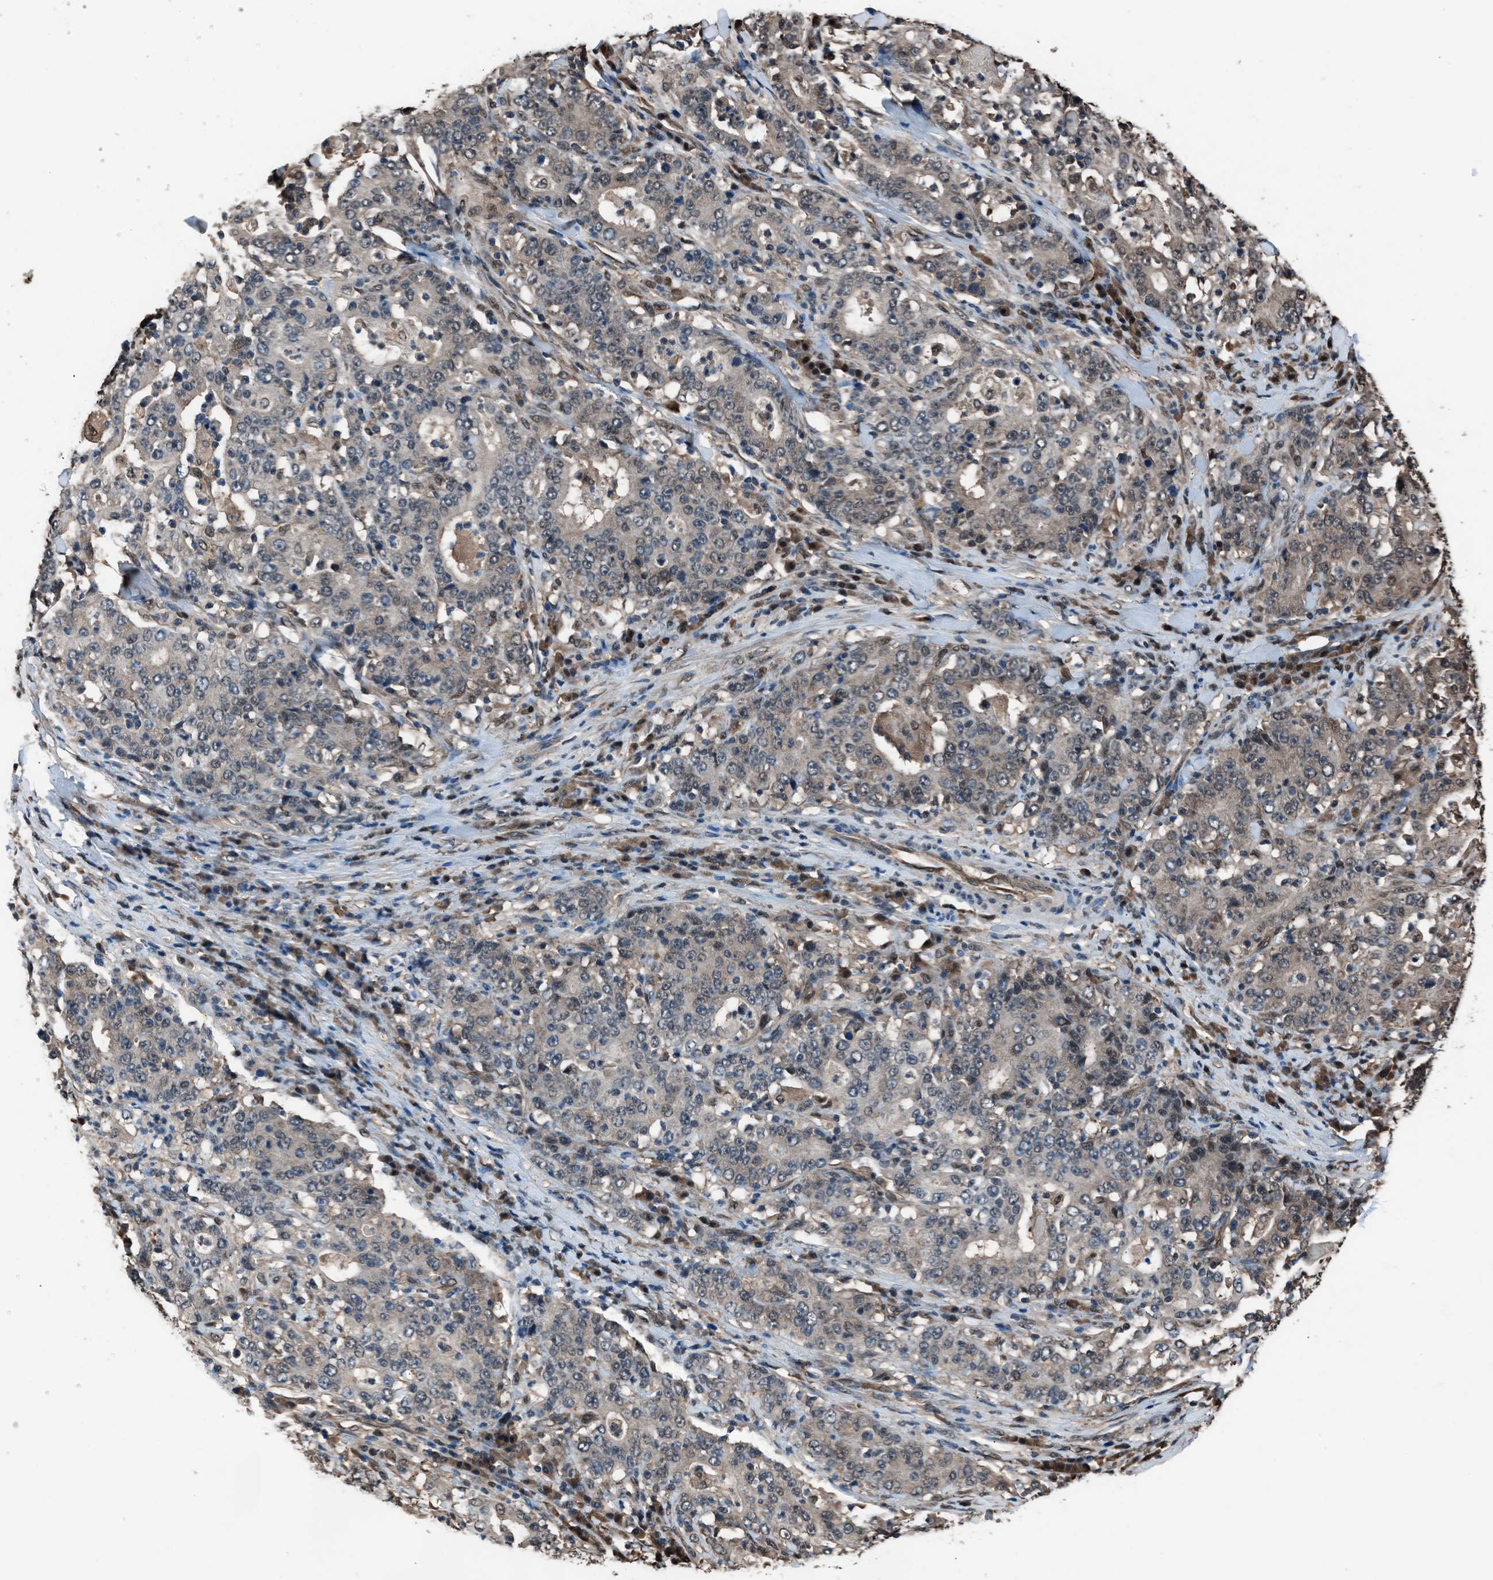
{"staining": {"intensity": "weak", "quantity": "25%-75%", "location": "cytoplasmic/membranous"}, "tissue": "stomach cancer", "cell_type": "Tumor cells", "image_type": "cancer", "snomed": [{"axis": "morphology", "description": "Normal tissue, NOS"}, {"axis": "morphology", "description": "Adenocarcinoma, NOS"}, {"axis": "topography", "description": "Stomach, upper"}, {"axis": "topography", "description": "Stomach"}], "caption": "Human stomach adenocarcinoma stained with a brown dye demonstrates weak cytoplasmic/membranous positive expression in approximately 25%-75% of tumor cells.", "gene": "YWHAG", "patient": {"sex": "male", "age": 59}}